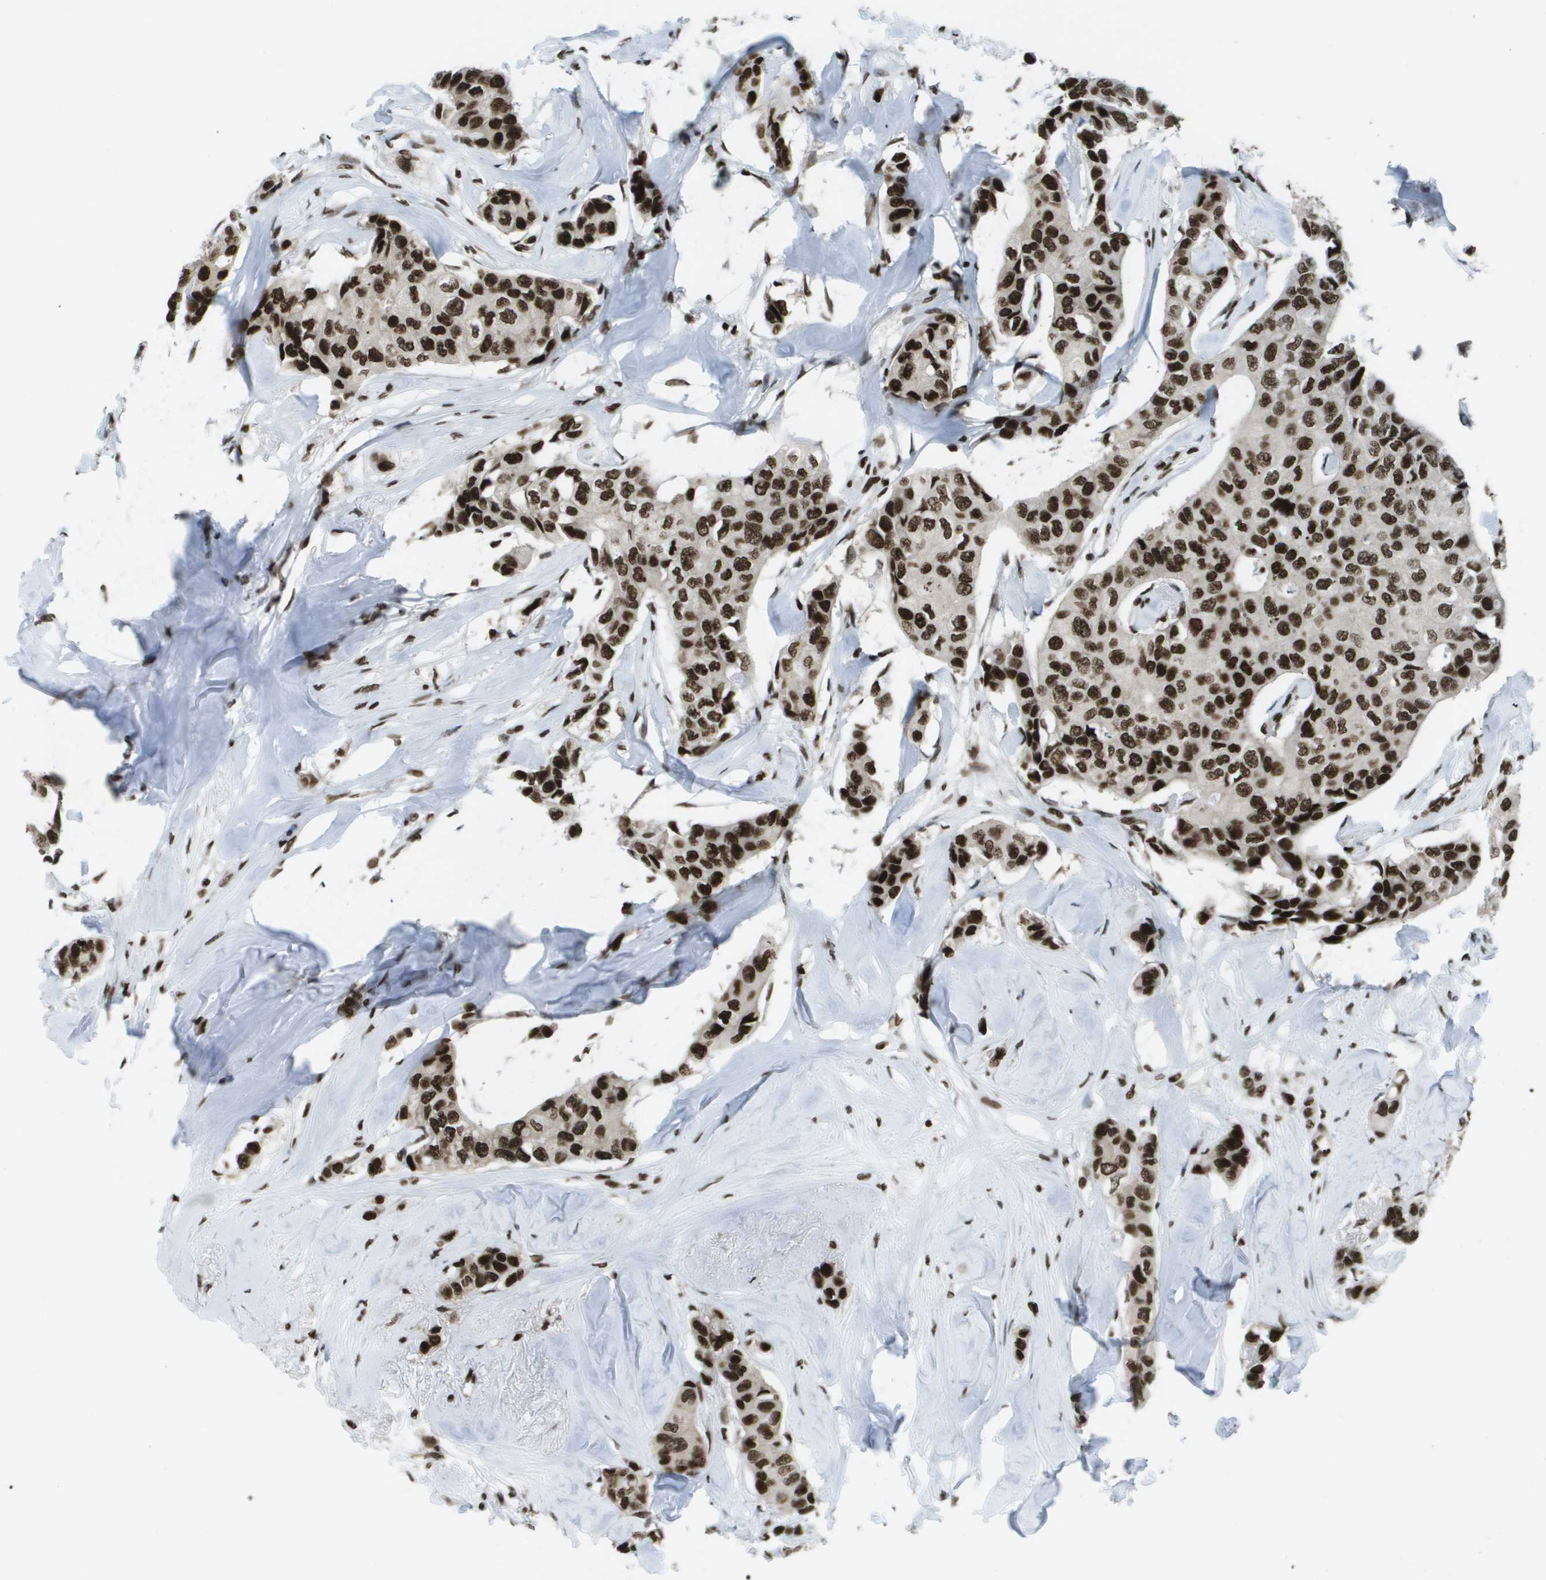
{"staining": {"intensity": "strong", "quantity": ">75%", "location": "cytoplasmic/membranous,nuclear"}, "tissue": "breast cancer", "cell_type": "Tumor cells", "image_type": "cancer", "snomed": [{"axis": "morphology", "description": "Duct carcinoma"}, {"axis": "topography", "description": "Breast"}], "caption": "Immunohistochemical staining of human intraductal carcinoma (breast) displays high levels of strong cytoplasmic/membranous and nuclear protein staining in approximately >75% of tumor cells.", "gene": "GLYR1", "patient": {"sex": "female", "age": 80}}